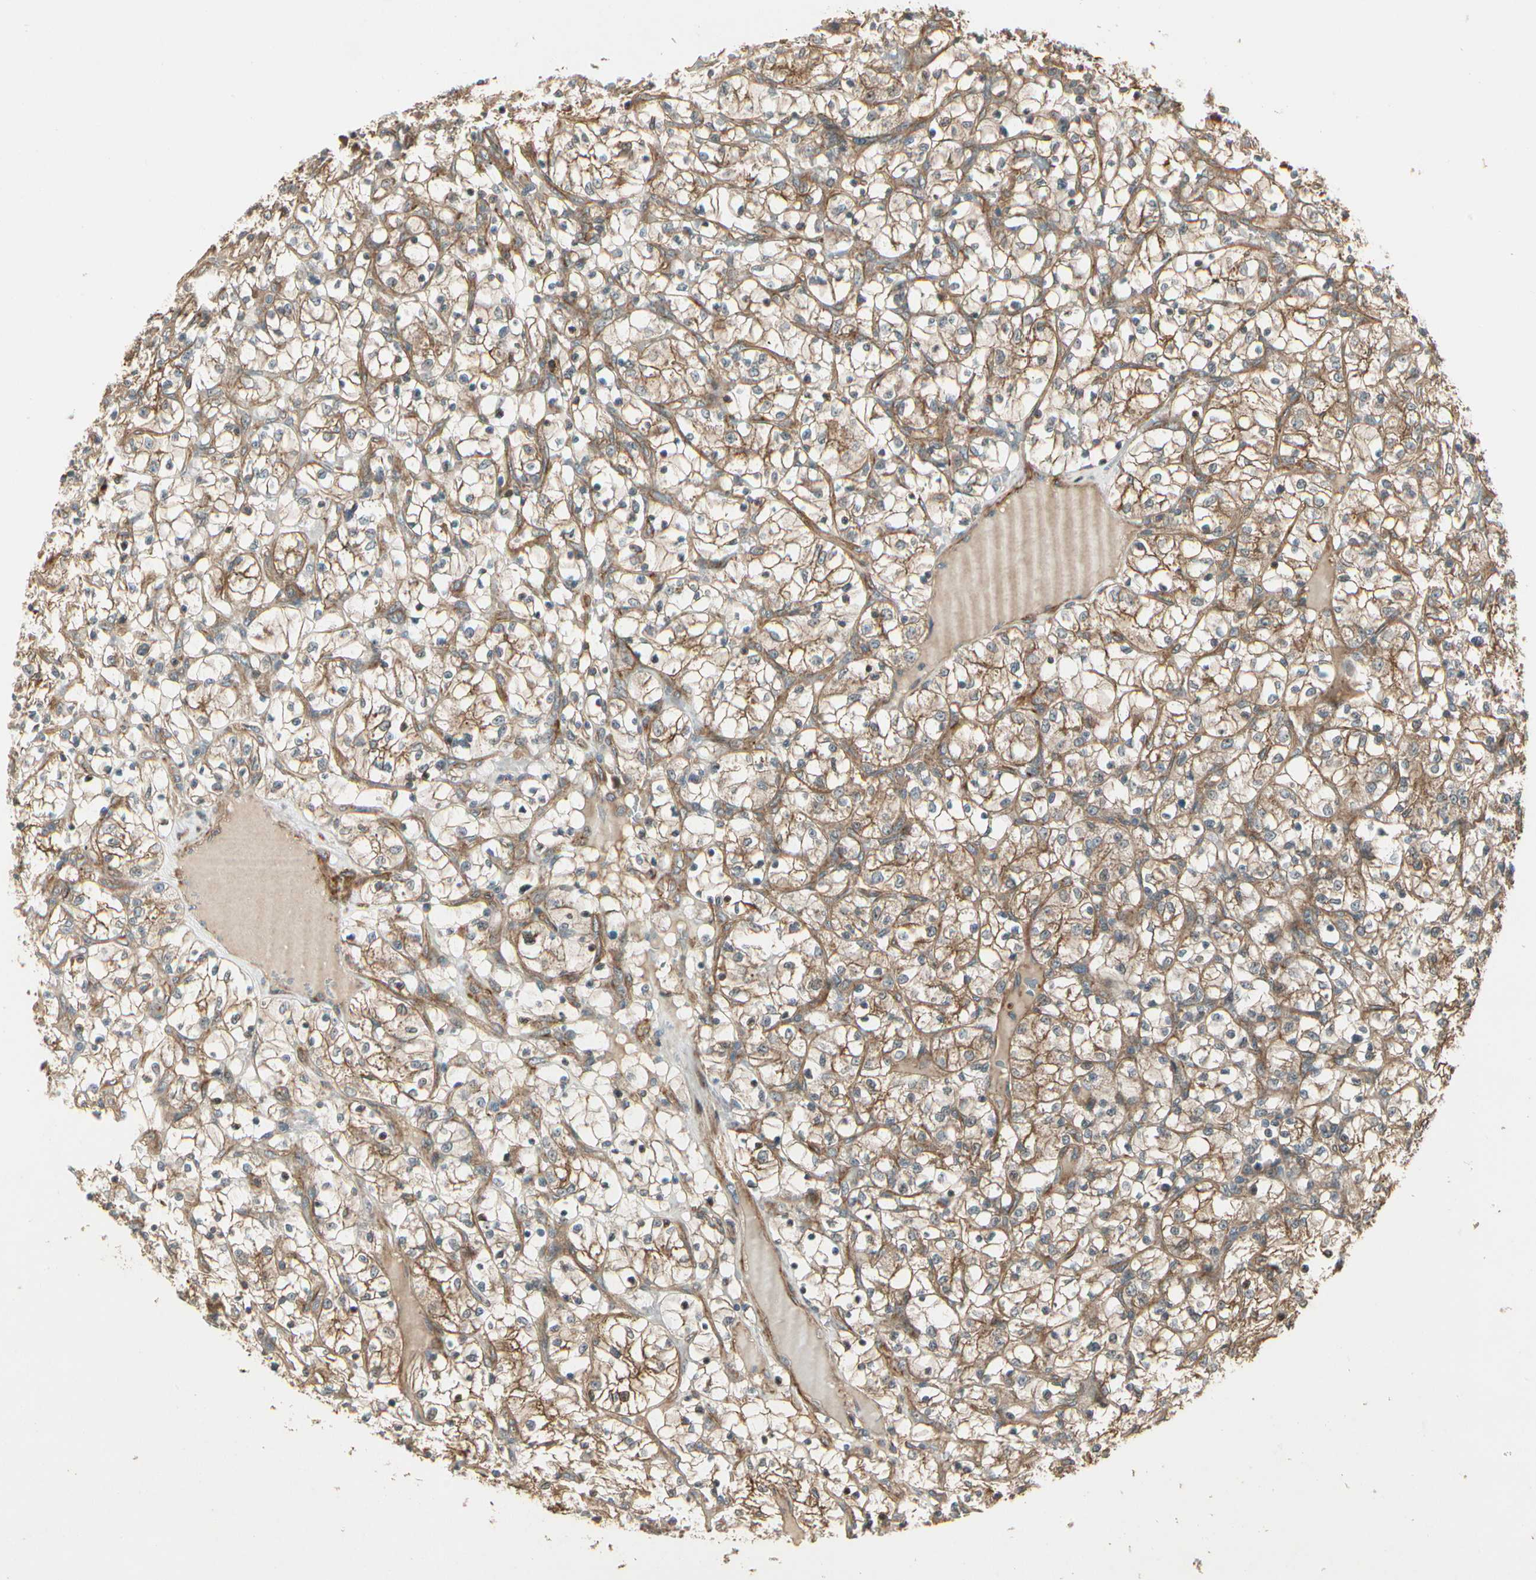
{"staining": {"intensity": "strong", "quantity": ">75%", "location": "cytoplasmic/membranous"}, "tissue": "renal cancer", "cell_type": "Tumor cells", "image_type": "cancer", "snomed": [{"axis": "morphology", "description": "Adenocarcinoma, NOS"}, {"axis": "topography", "description": "Kidney"}], "caption": "A high-resolution micrograph shows IHC staining of renal cancer (adenocarcinoma), which reveals strong cytoplasmic/membranous staining in approximately >75% of tumor cells. The staining was performed using DAB, with brown indicating positive protein expression. Nuclei are stained blue with hematoxylin.", "gene": "FKBP15", "patient": {"sex": "female", "age": 69}}